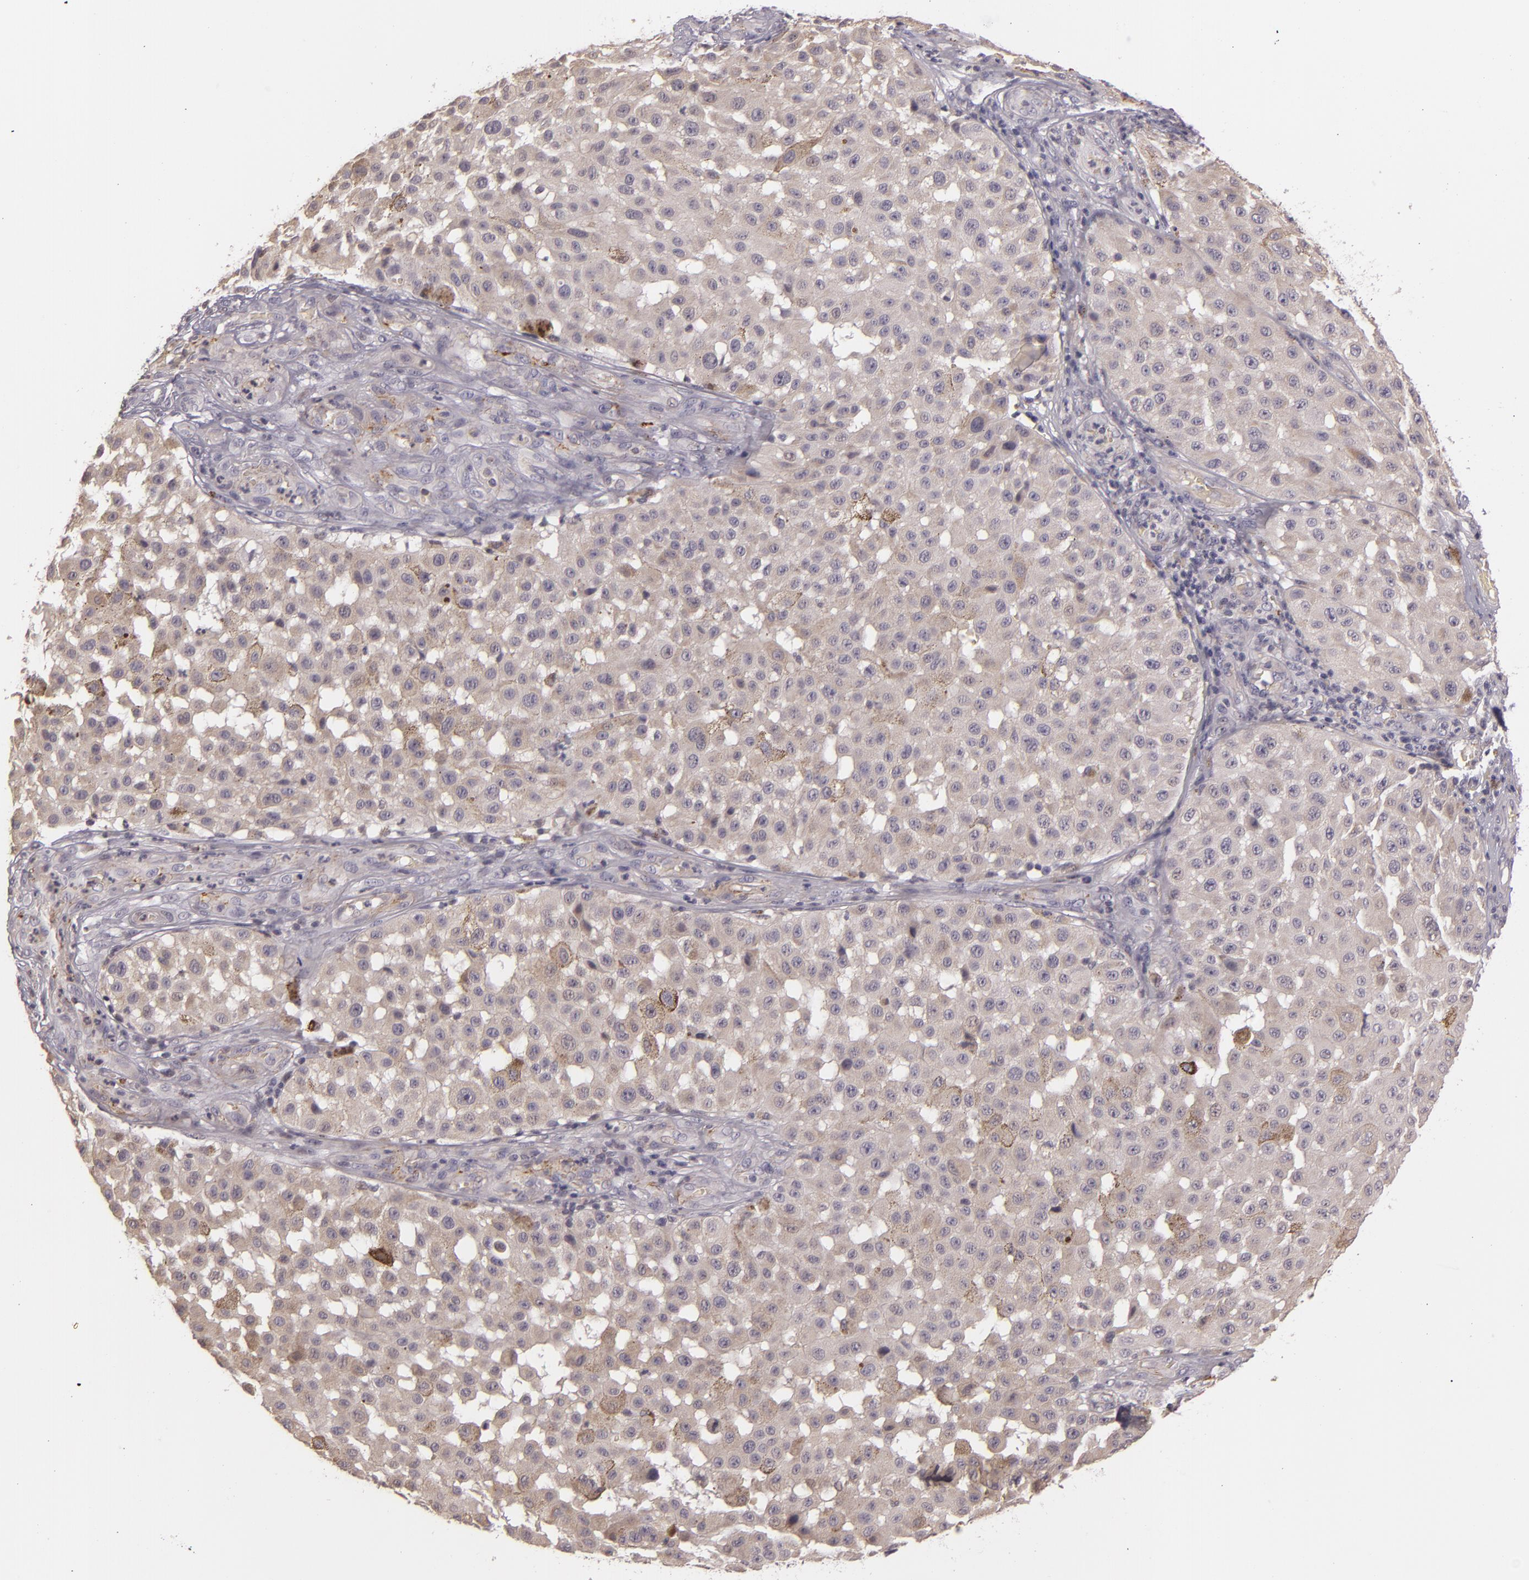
{"staining": {"intensity": "weak", "quantity": "25%-75%", "location": "cytoplasmic/membranous"}, "tissue": "melanoma", "cell_type": "Tumor cells", "image_type": "cancer", "snomed": [{"axis": "morphology", "description": "Malignant melanoma, NOS"}, {"axis": "topography", "description": "Skin"}], "caption": "A brown stain shows weak cytoplasmic/membranous positivity of a protein in melanoma tumor cells.", "gene": "RALGAPA1", "patient": {"sex": "female", "age": 64}}